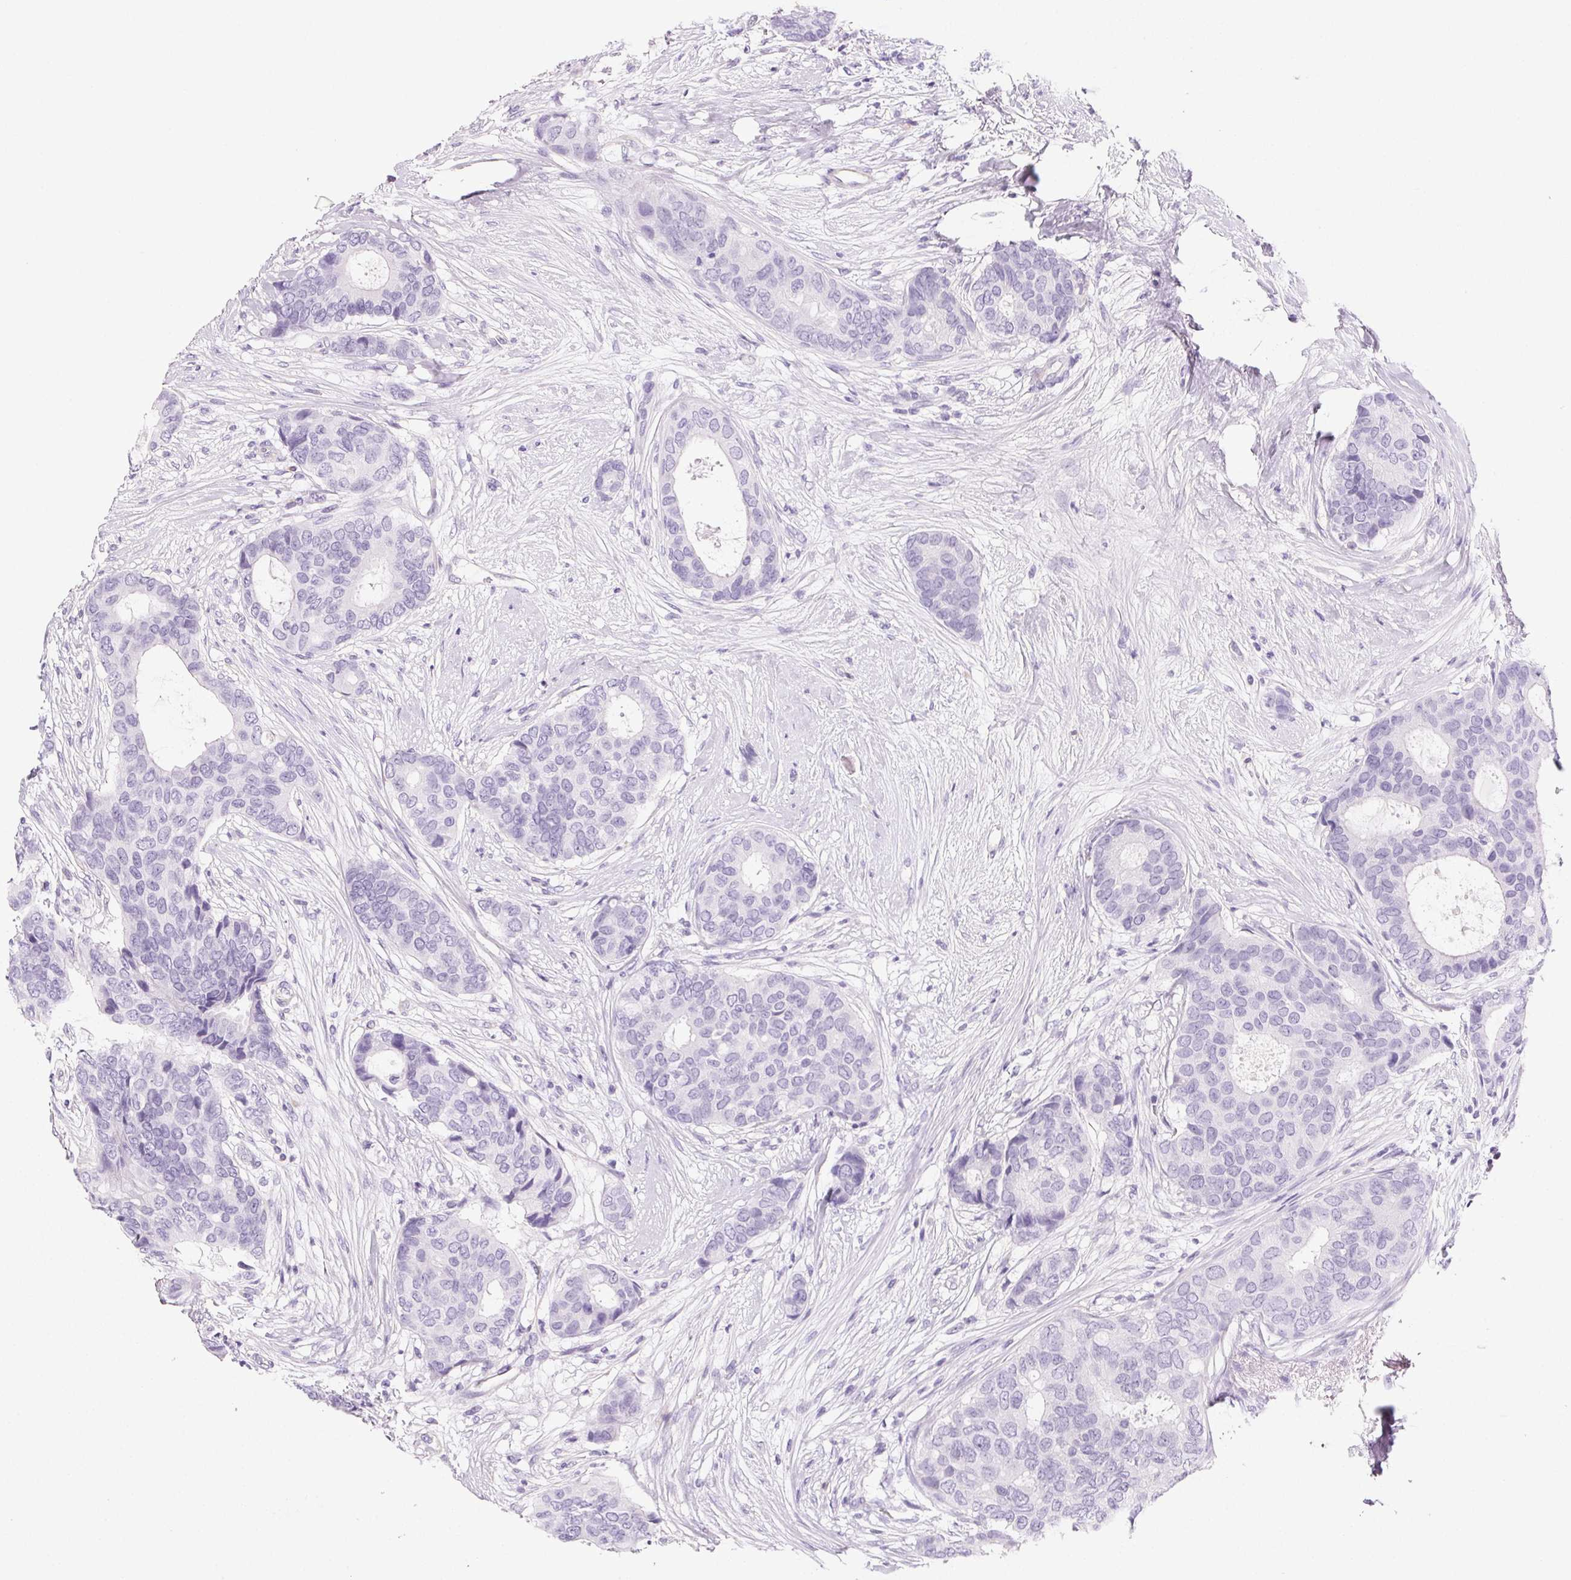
{"staining": {"intensity": "negative", "quantity": "none", "location": "none"}, "tissue": "breast cancer", "cell_type": "Tumor cells", "image_type": "cancer", "snomed": [{"axis": "morphology", "description": "Duct carcinoma"}, {"axis": "topography", "description": "Breast"}], "caption": "Breast cancer (infiltrating ductal carcinoma) stained for a protein using IHC reveals no staining tumor cells.", "gene": "PRSS3", "patient": {"sex": "female", "age": 75}}